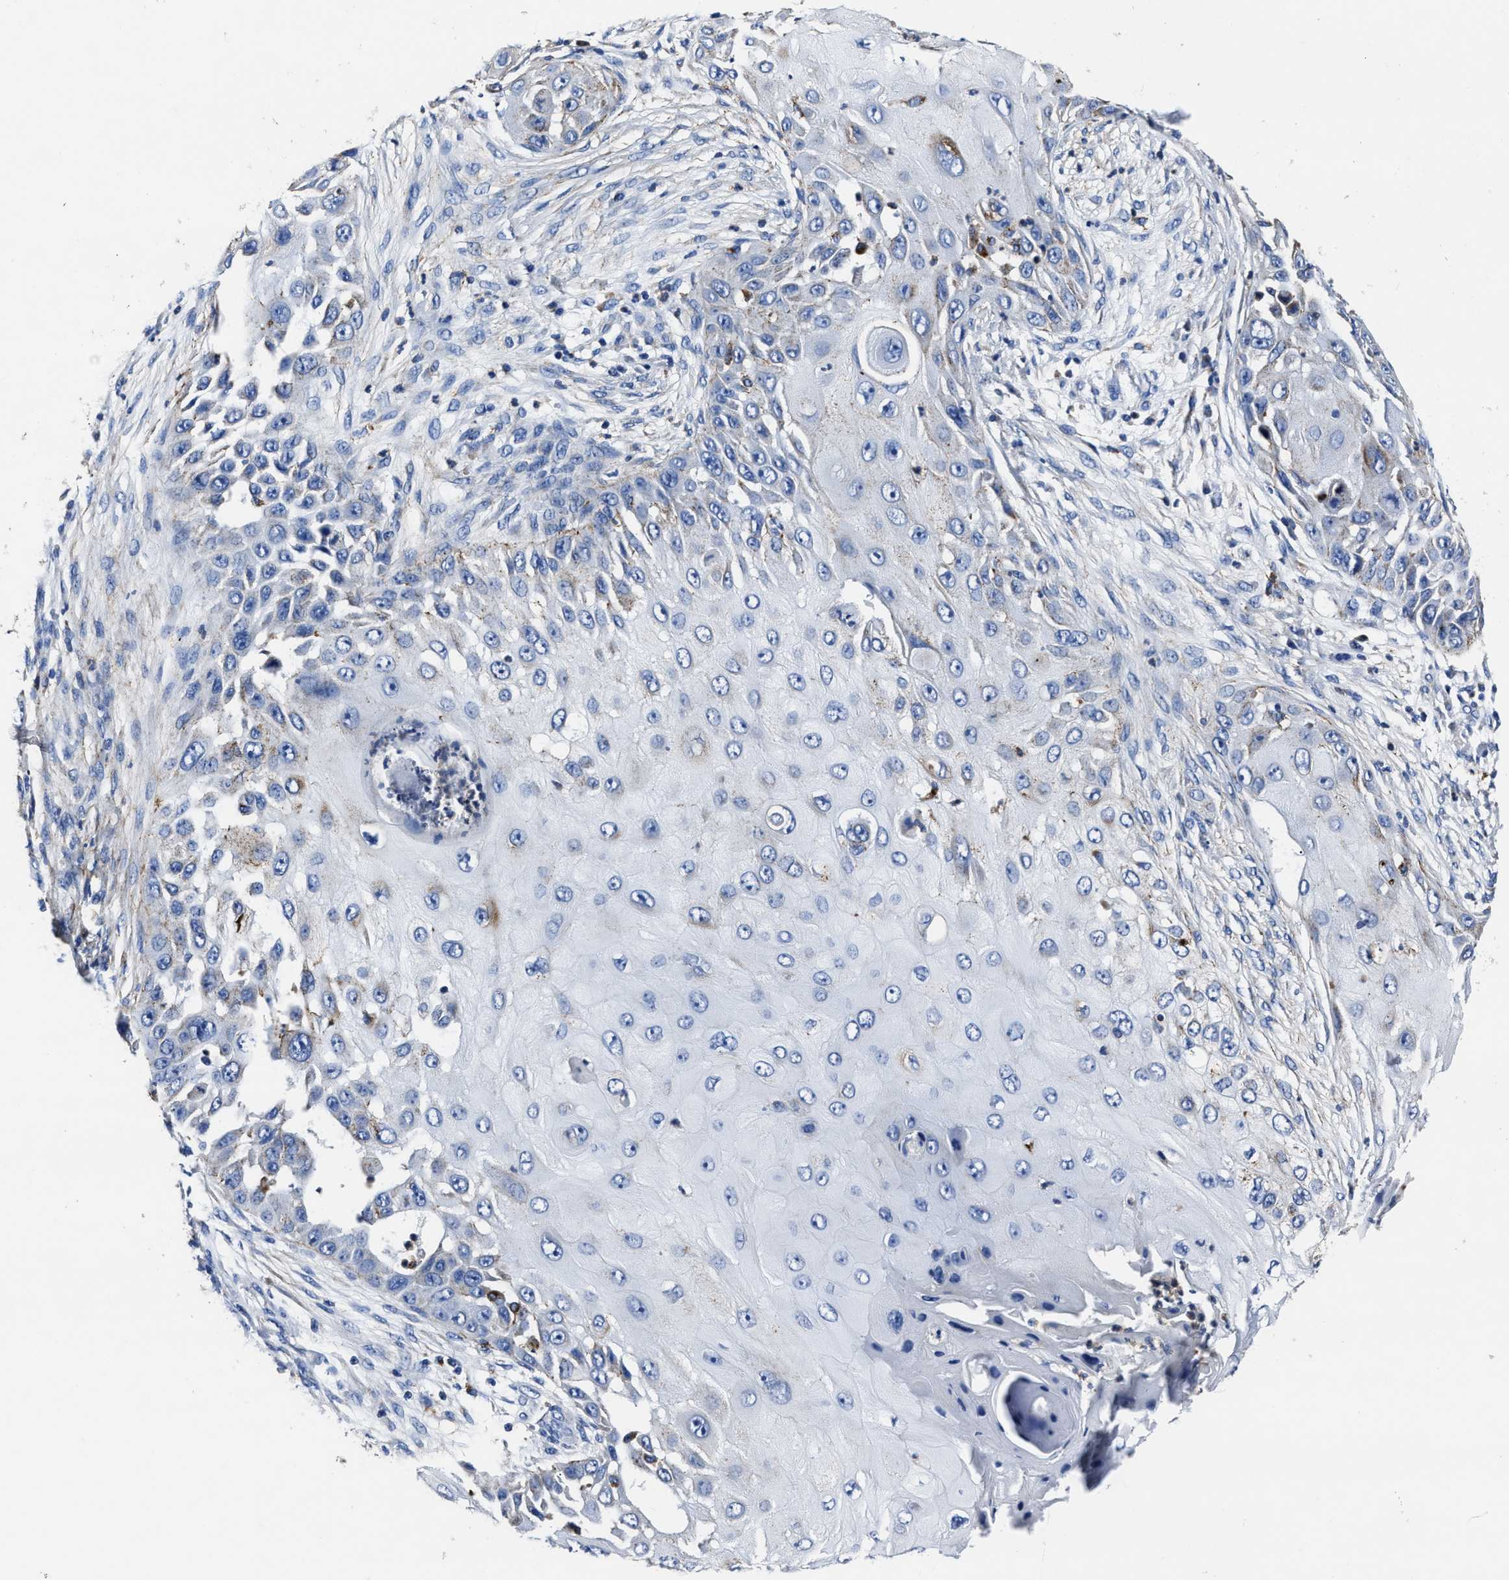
{"staining": {"intensity": "negative", "quantity": "none", "location": "none"}, "tissue": "skin cancer", "cell_type": "Tumor cells", "image_type": "cancer", "snomed": [{"axis": "morphology", "description": "Squamous cell carcinoma, NOS"}, {"axis": "topography", "description": "Skin"}], "caption": "Immunohistochemistry of squamous cell carcinoma (skin) shows no positivity in tumor cells. Nuclei are stained in blue.", "gene": "LAMTOR4", "patient": {"sex": "female", "age": 44}}